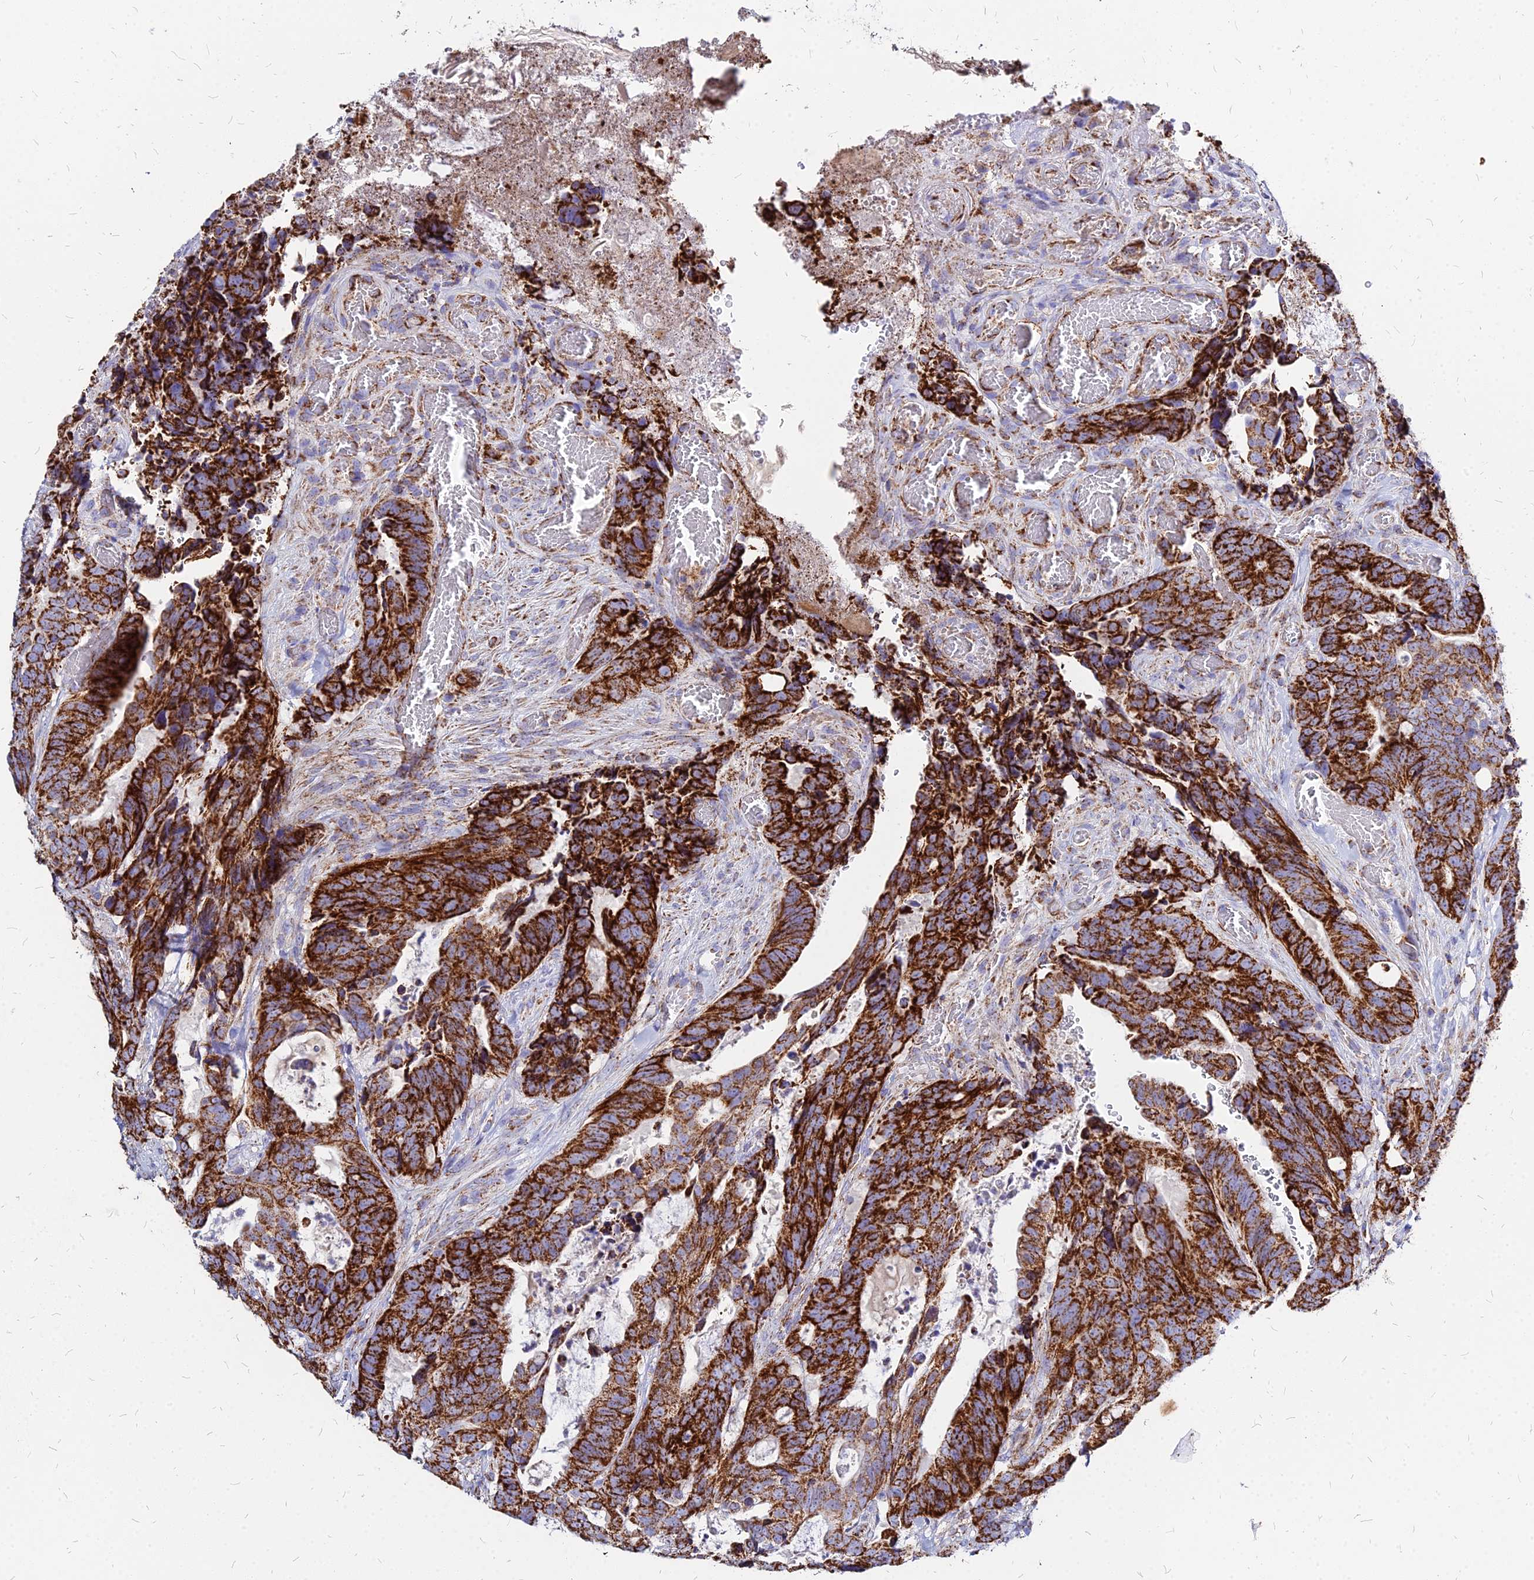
{"staining": {"intensity": "strong", "quantity": ">75%", "location": "cytoplasmic/membranous"}, "tissue": "colorectal cancer", "cell_type": "Tumor cells", "image_type": "cancer", "snomed": [{"axis": "morphology", "description": "Adenocarcinoma, NOS"}, {"axis": "topography", "description": "Colon"}], "caption": "There is high levels of strong cytoplasmic/membranous staining in tumor cells of colorectal adenocarcinoma, as demonstrated by immunohistochemical staining (brown color).", "gene": "DLD", "patient": {"sex": "female", "age": 82}}